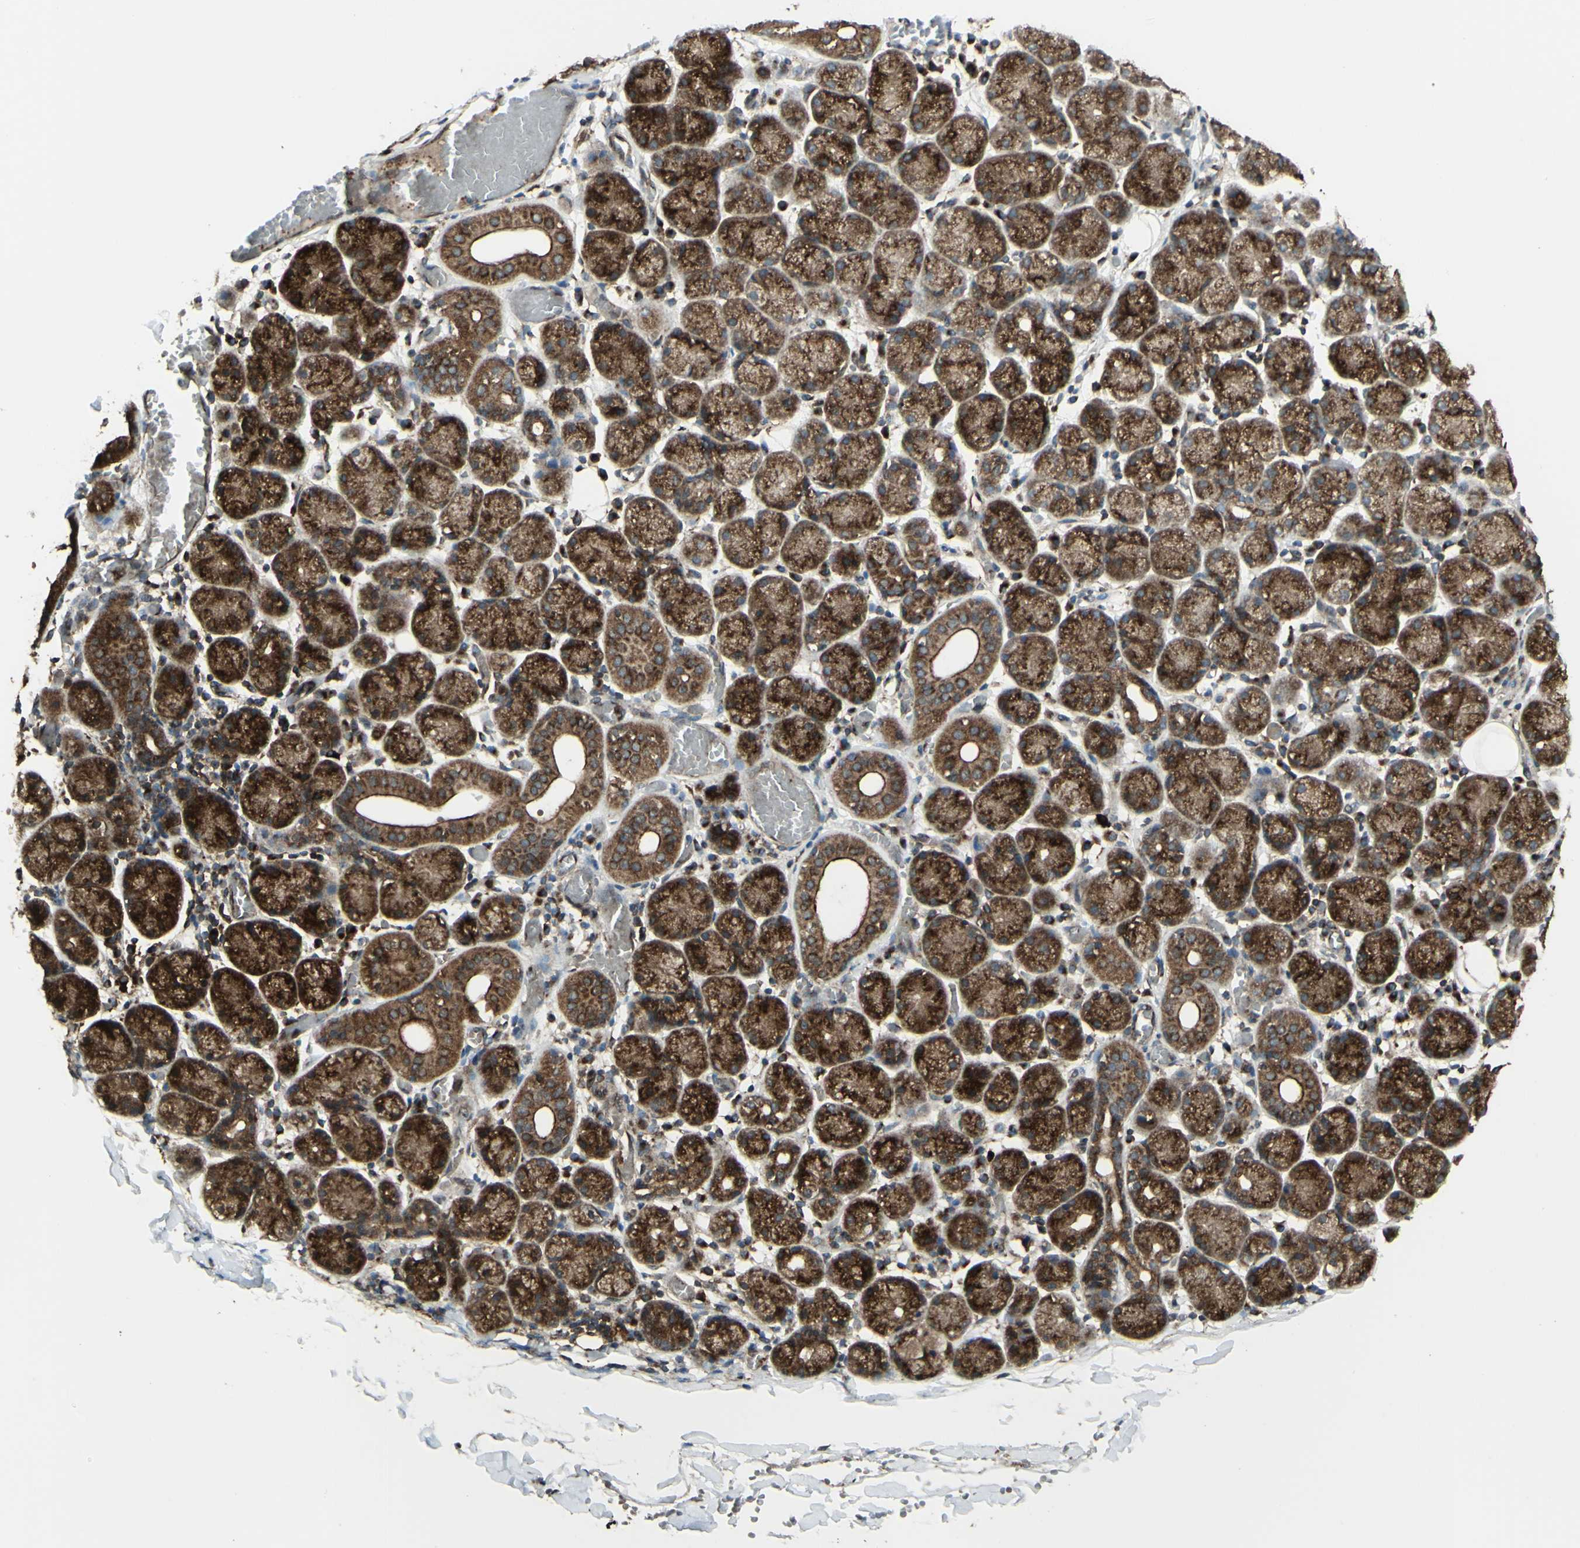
{"staining": {"intensity": "strong", "quantity": ">75%", "location": "cytoplasmic/membranous"}, "tissue": "salivary gland", "cell_type": "Glandular cells", "image_type": "normal", "snomed": [{"axis": "morphology", "description": "Normal tissue, NOS"}, {"axis": "topography", "description": "Salivary gland"}], "caption": "Salivary gland stained with a brown dye displays strong cytoplasmic/membranous positive positivity in approximately >75% of glandular cells.", "gene": "NAPA", "patient": {"sex": "female", "age": 24}}